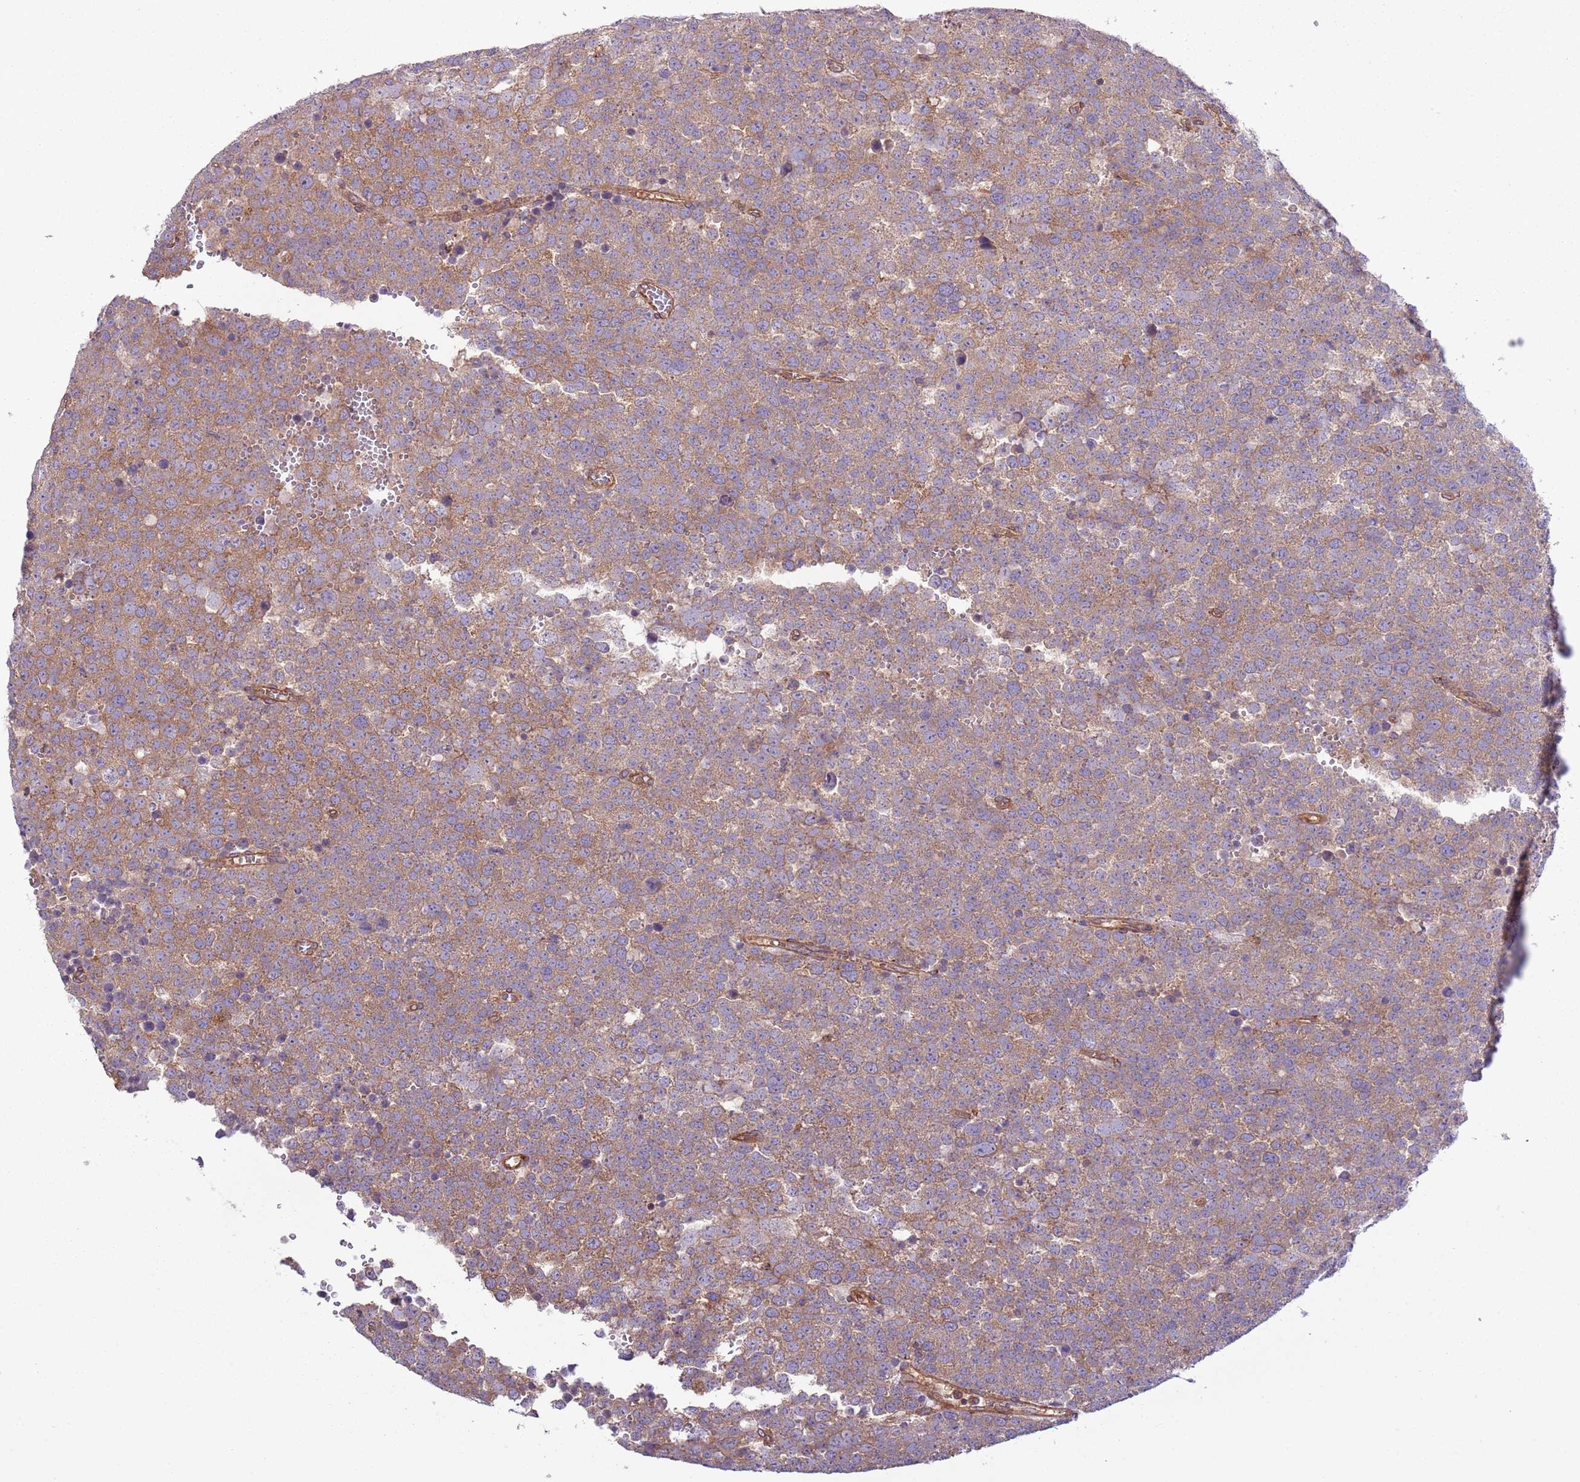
{"staining": {"intensity": "moderate", "quantity": ">75%", "location": "cytoplasmic/membranous"}, "tissue": "testis cancer", "cell_type": "Tumor cells", "image_type": "cancer", "snomed": [{"axis": "morphology", "description": "Seminoma, NOS"}, {"axis": "topography", "description": "Testis"}], "caption": "This is an image of immunohistochemistry staining of testis seminoma, which shows moderate positivity in the cytoplasmic/membranous of tumor cells.", "gene": "LPIN2", "patient": {"sex": "male", "age": 71}}